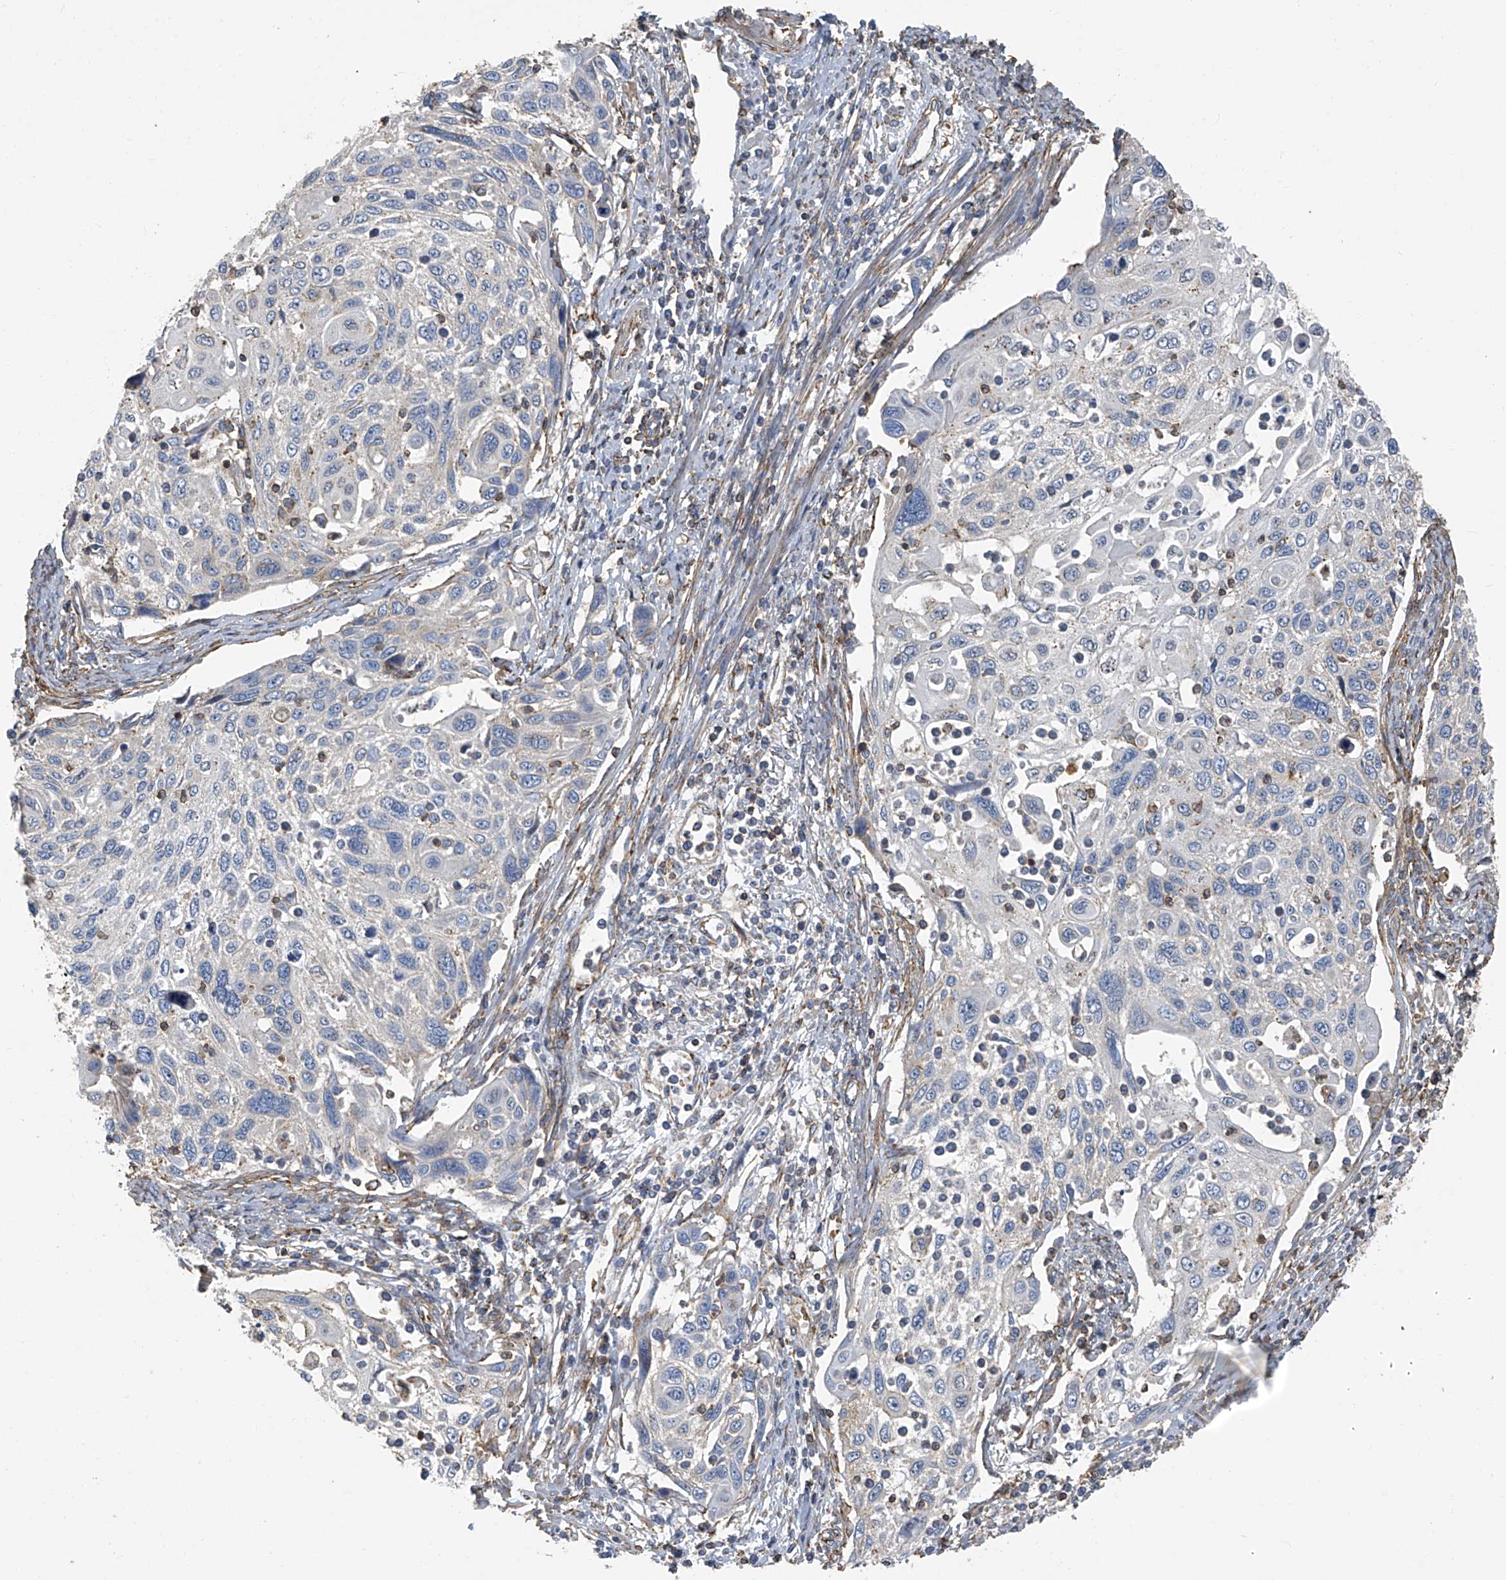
{"staining": {"intensity": "negative", "quantity": "none", "location": "none"}, "tissue": "cervical cancer", "cell_type": "Tumor cells", "image_type": "cancer", "snomed": [{"axis": "morphology", "description": "Squamous cell carcinoma, NOS"}, {"axis": "topography", "description": "Cervix"}], "caption": "Image shows no significant protein staining in tumor cells of cervical squamous cell carcinoma.", "gene": "SEPTIN7", "patient": {"sex": "female", "age": 70}}